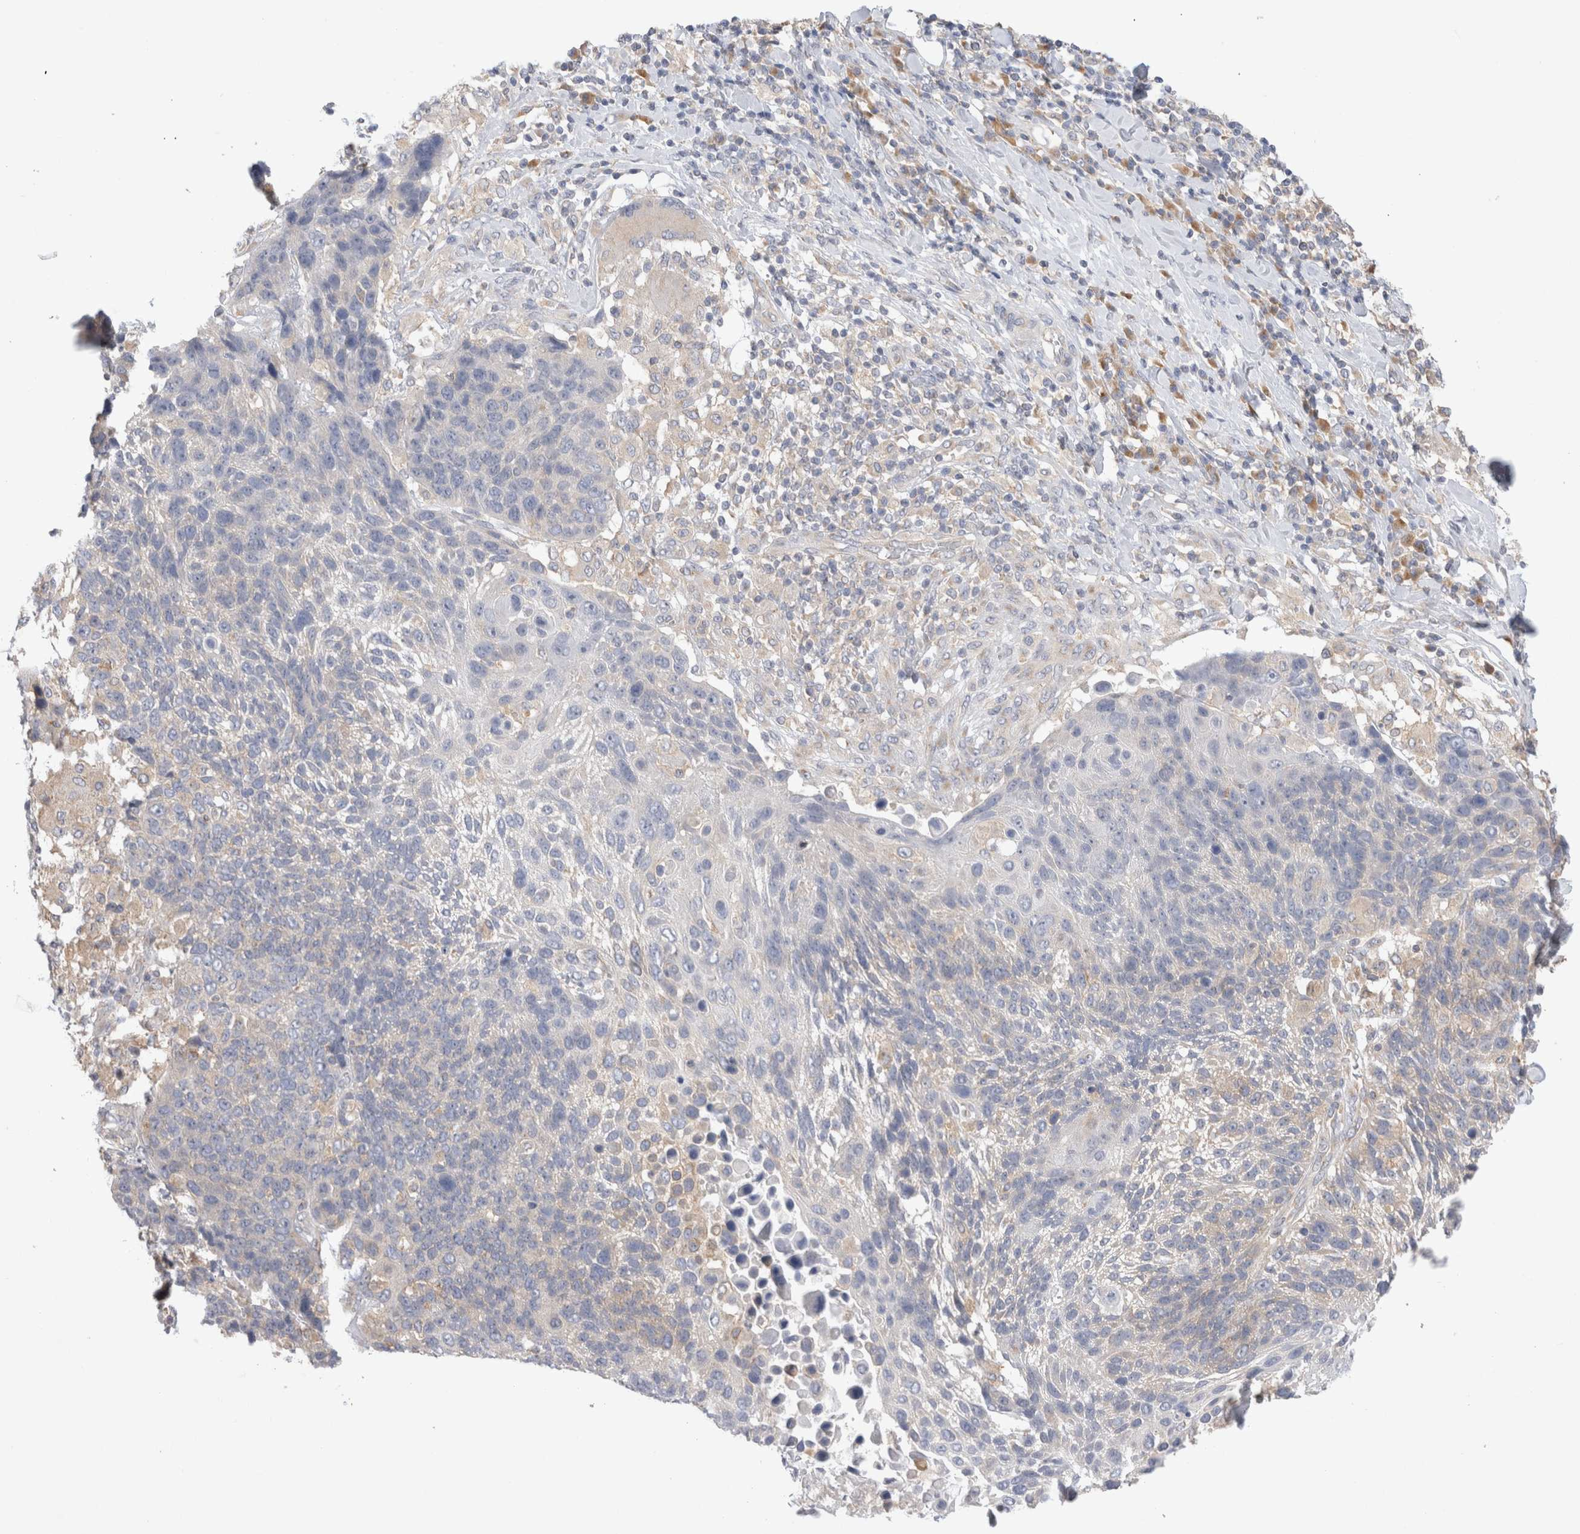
{"staining": {"intensity": "negative", "quantity": "none", "location": "none"}, "tissue": "lung cancer", "cell_type": "Tumor cells", "image_type": "cancer", "snomed": [{"axis": "morphology", "description": "Squamous cell carcinoma, NOS"}, {"axis": "topography", "description": "Lung"}], "caption": "DAB (3,3'-diaminobenzidine) immunohistochemical staining of squamous cell carcinoma (lung) shows no significant positivity in tumor cells.", "gene": "GAS1", "patient": {"sex": "male", "age": 66}}